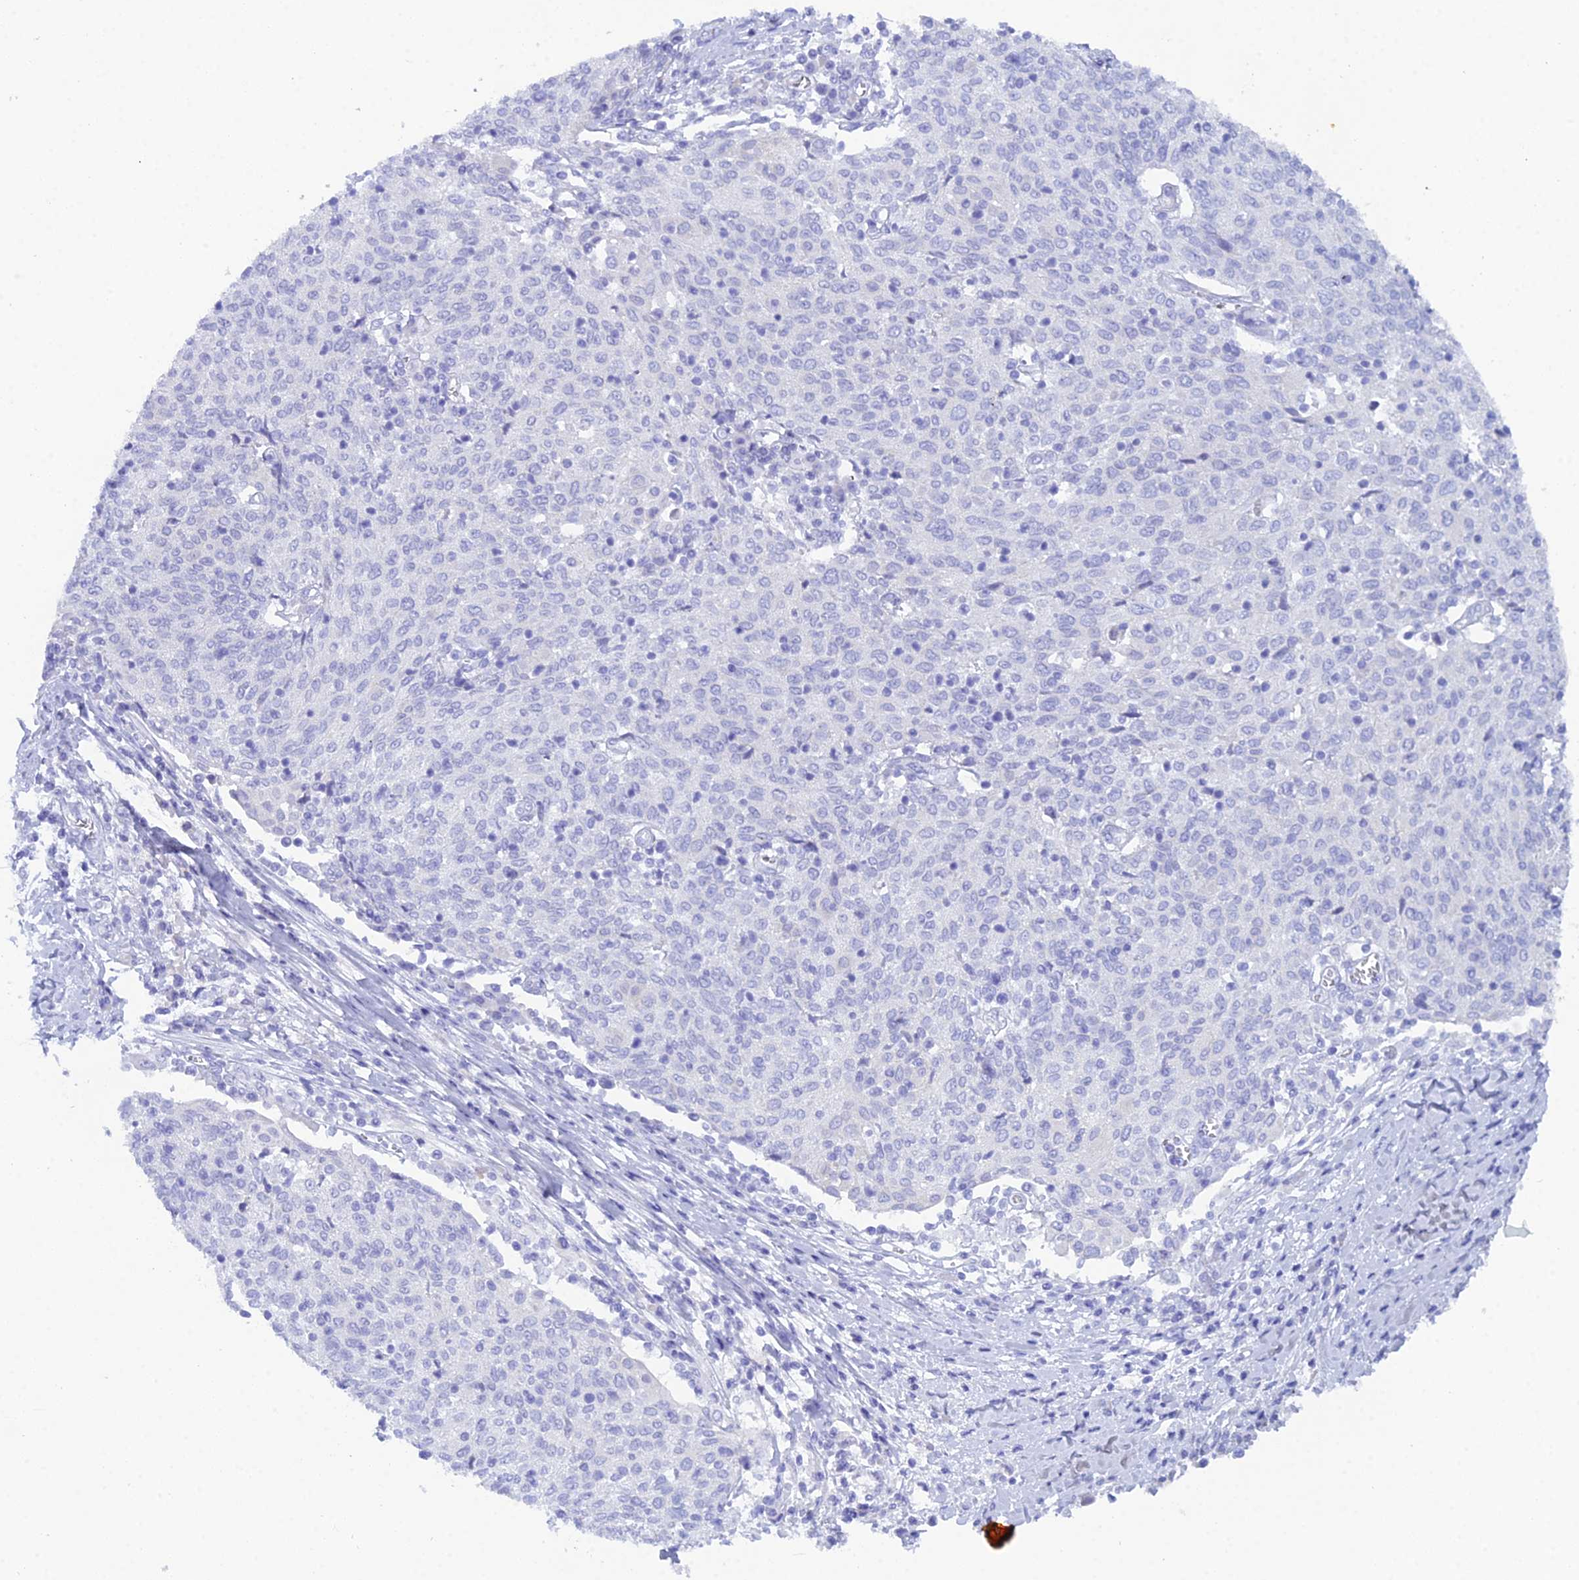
{"staining": {"intensity": "negative", "quantity": "none", "location": "none"}, "tissue": "cervical cancer", "cell_type": "Tumor cells", "image_type": "cancer", "snomed": [{"axis": "morphology", "description": "Squamous cell carcinoma, NOS"}, {"axis": "topography", "description": "Cervix"}], "caption": "Immunohistochemistry of human cervical cancer reveals no positivity in tumor cells. (DAB immunohistochemistry (IHC) with hematoxylin counter stain).", "gene": "REG1A", "patient": {"sex": "female", "age": 52}}